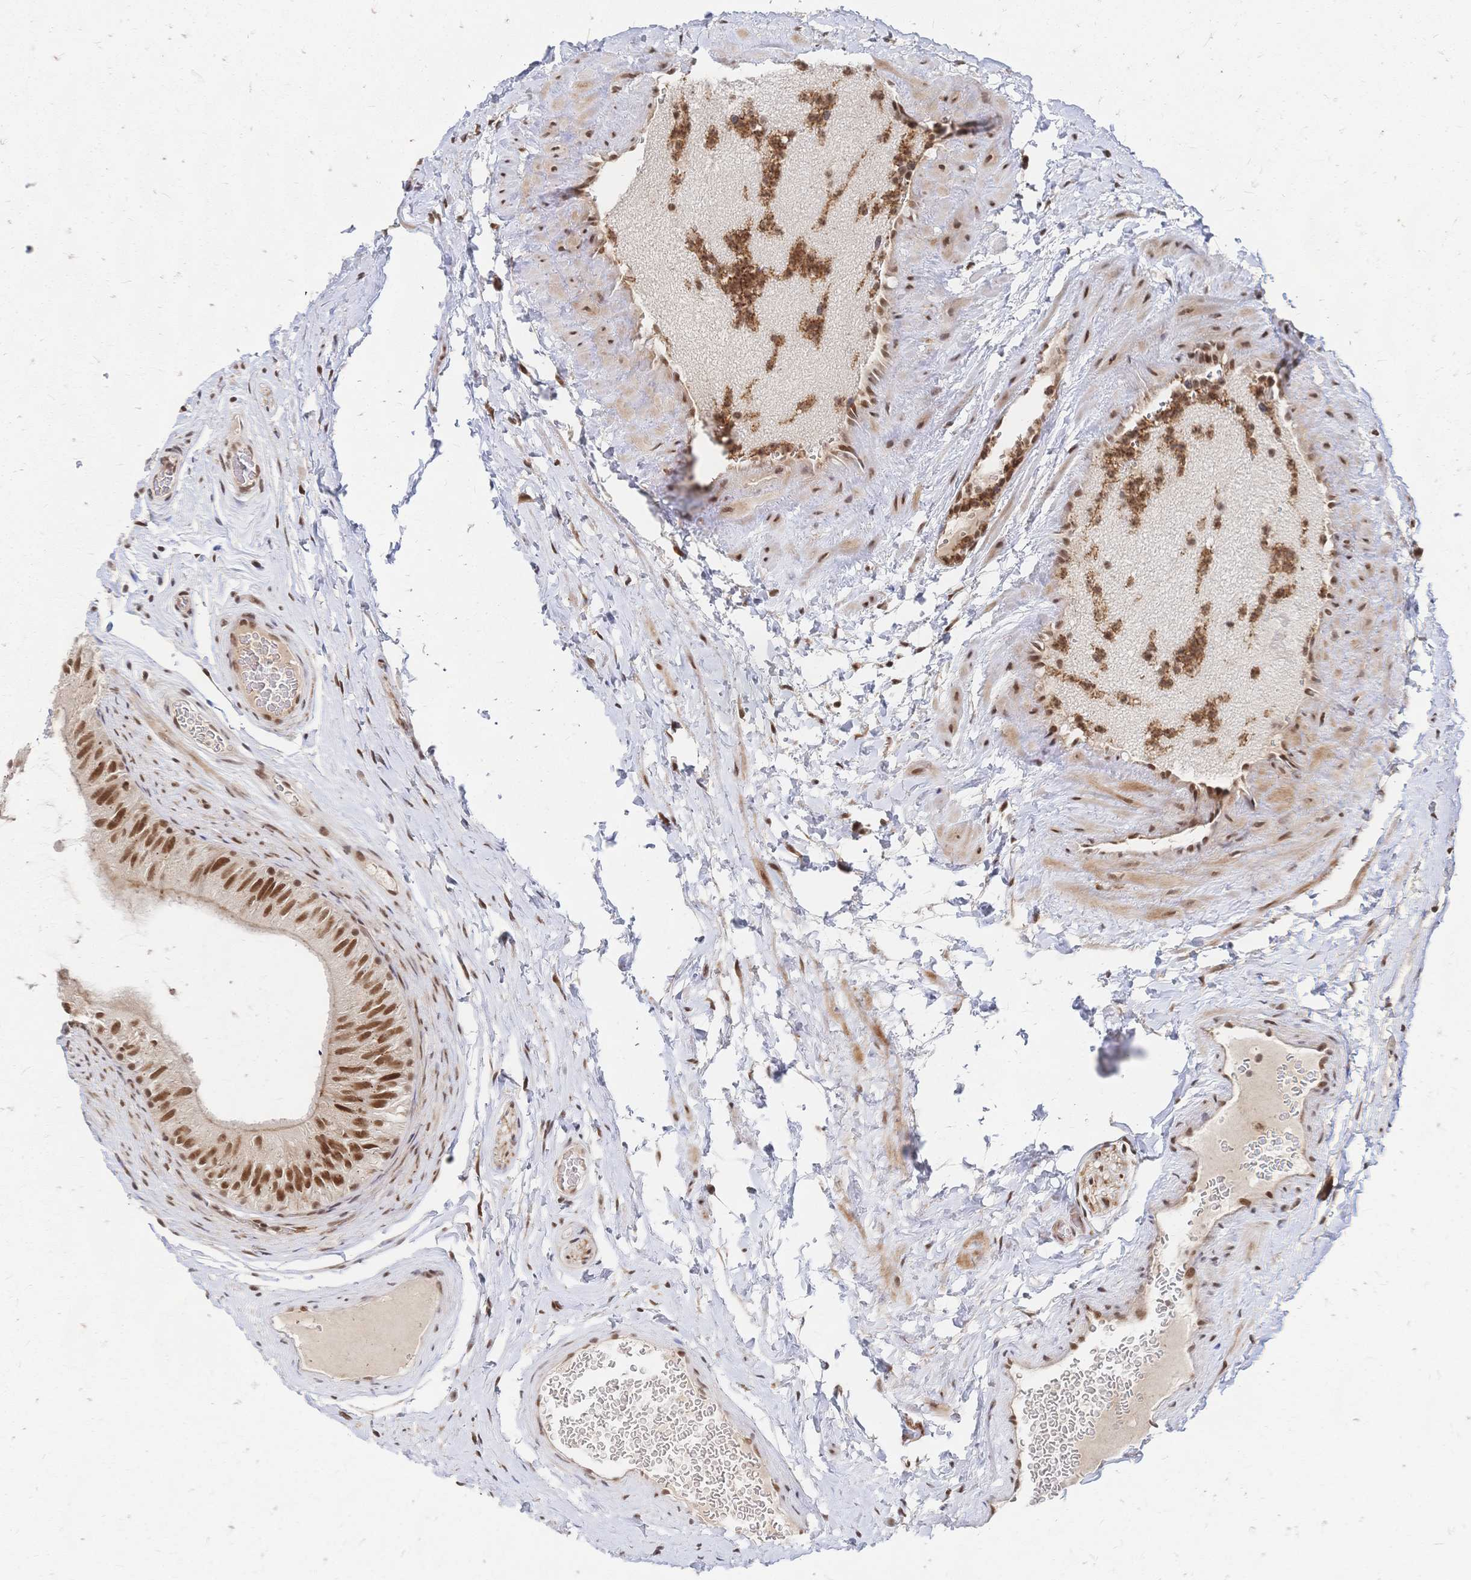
{"staining": {"intensity": "strong", "quantity": ">75%", "location": "nuclear"}, "tissue": "epididymis", "cell_type": "Glandular cells", "image_type": "normal", "snomed": [{"axis": "morphology", "description": "Normal tissue, NOS"}, {"axis": "topography", "description": "Epididymis, spermatic cord, NOS"}, {"axis": "topography", "description": "Epididymis"}], "caption": "IHC histopathology image of unremarkable epididymis stained for a protein (brown), which displays high levels of strong nuclear positivity in about >75% of glandular cells.", "gene": "NELFA", "patient": {"sex": "male", "age": 31}}